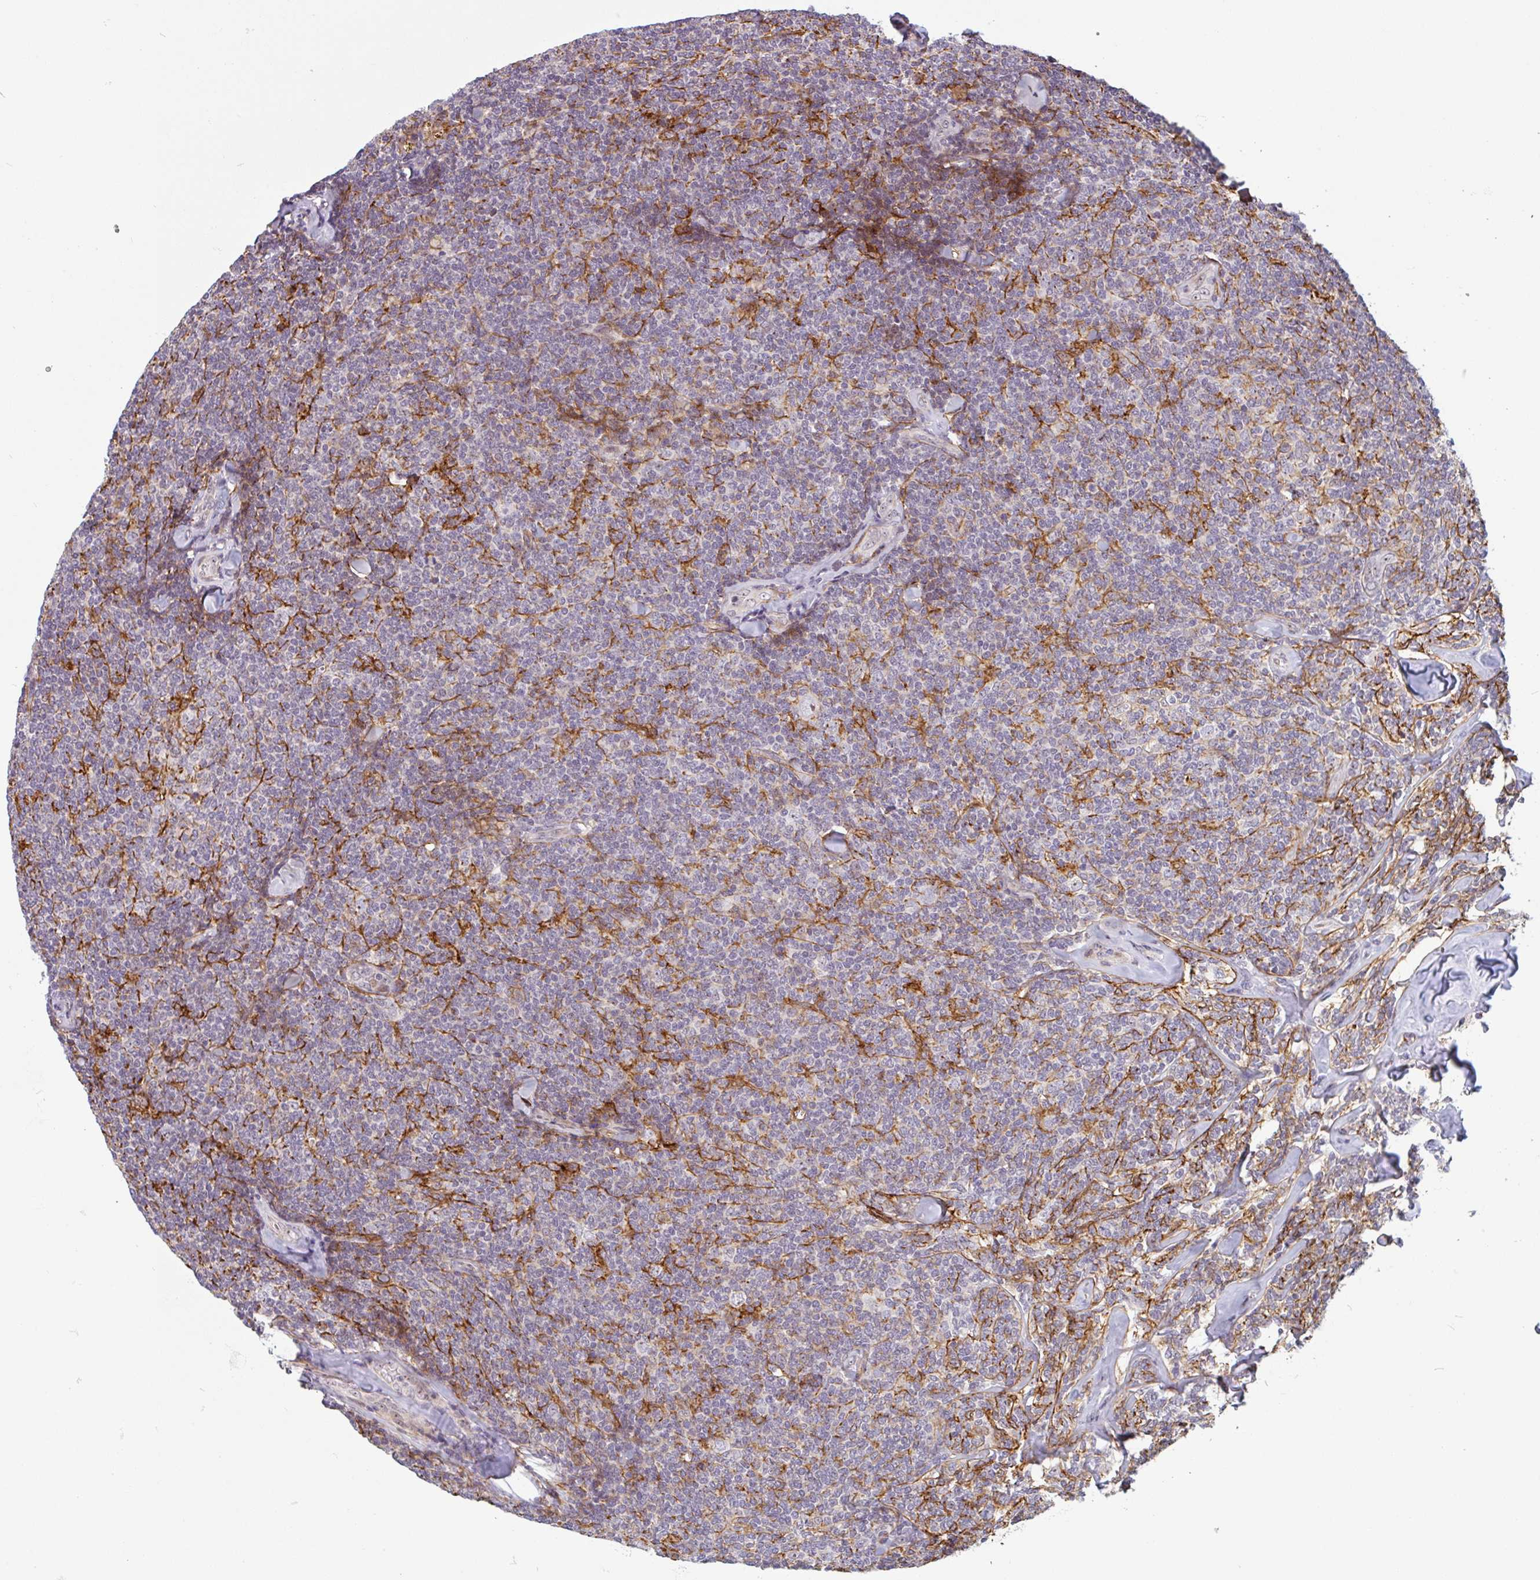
{"staining": {"intensity": "negative", "quantity": "none", "location": "none"}, "tissue": "lymphoma", "cell_type": "Tumor cells", "image_type": "cancer", "snomed": [{"axis": "morphology", "description": "Malignant lymphoma, non-Hodgkin's type, Low grade"}, {"axis": "topography", "description": "Lymph node"}], "caption": "The IHC photomicrograph has no significant positivity in tumor cells of lymphoma tissue.", "gene": "TMEM119", "patient": {"sex": "female", "age": 56}}